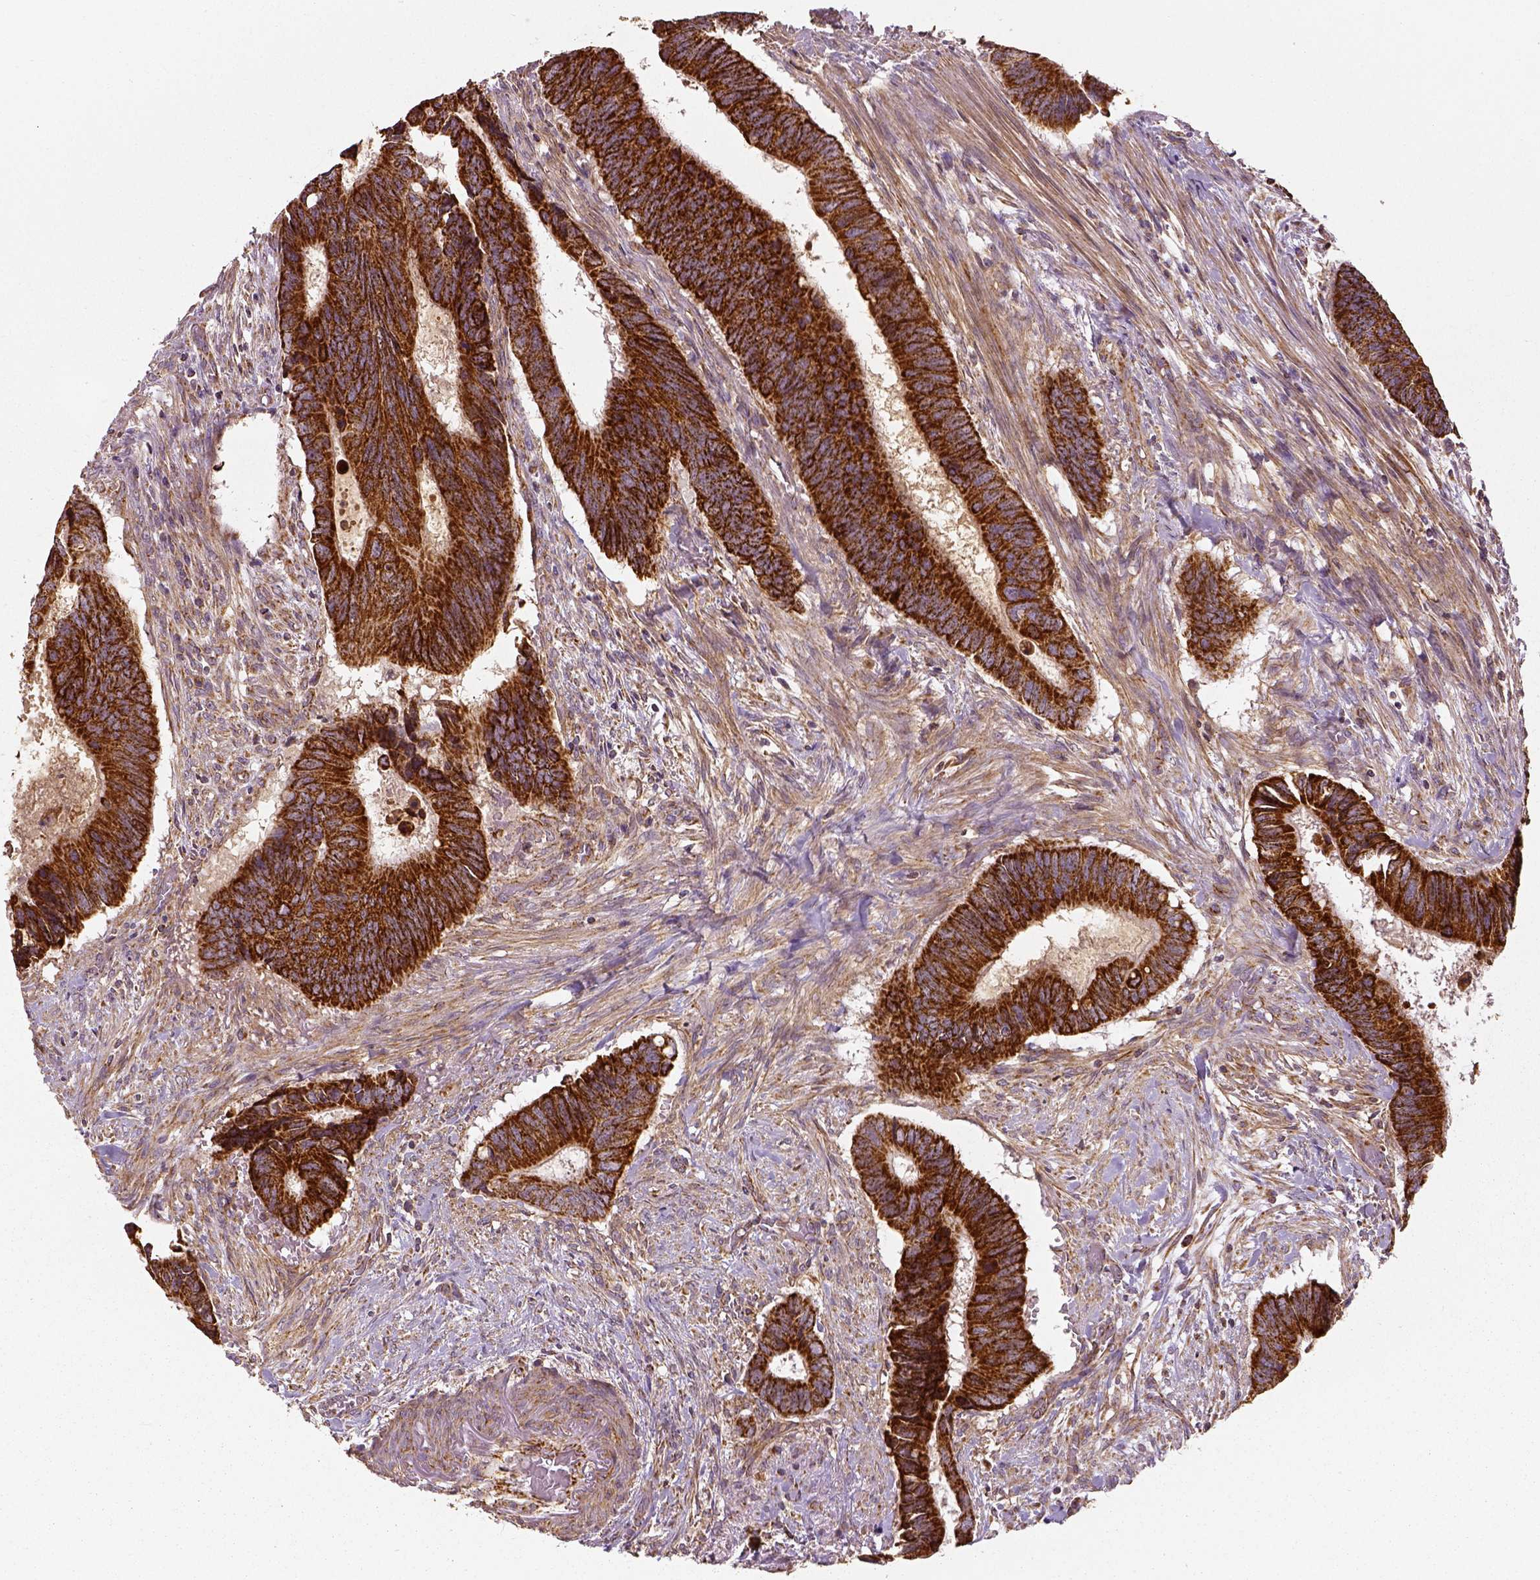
{"staining": {"intensity": "strong", "quantity": ">75%", "location": "cytoplasmic/membranous"}, "tissue": "colorectal cancer", "cell_type": "Tumor cells", "image_type": "cancer", "snomed": [{"axis": "morphology", "description": "Adenocarcinoma, NOS"}, {"axis": "topography", "description": "Colon"}], "caption": "Brown immunohistochemical staining in colorectal cancer (adenocarcinoma) exhibits strong cytoplasmic/membranous expression in approximately >75% of tumor cells. Using DAB (brown) and hematoxylin (blue) stains, captured at high magnification using brightfield microscopy.", "gene": "PGAM5", "patient": {"sex": "male", "age": 49}}